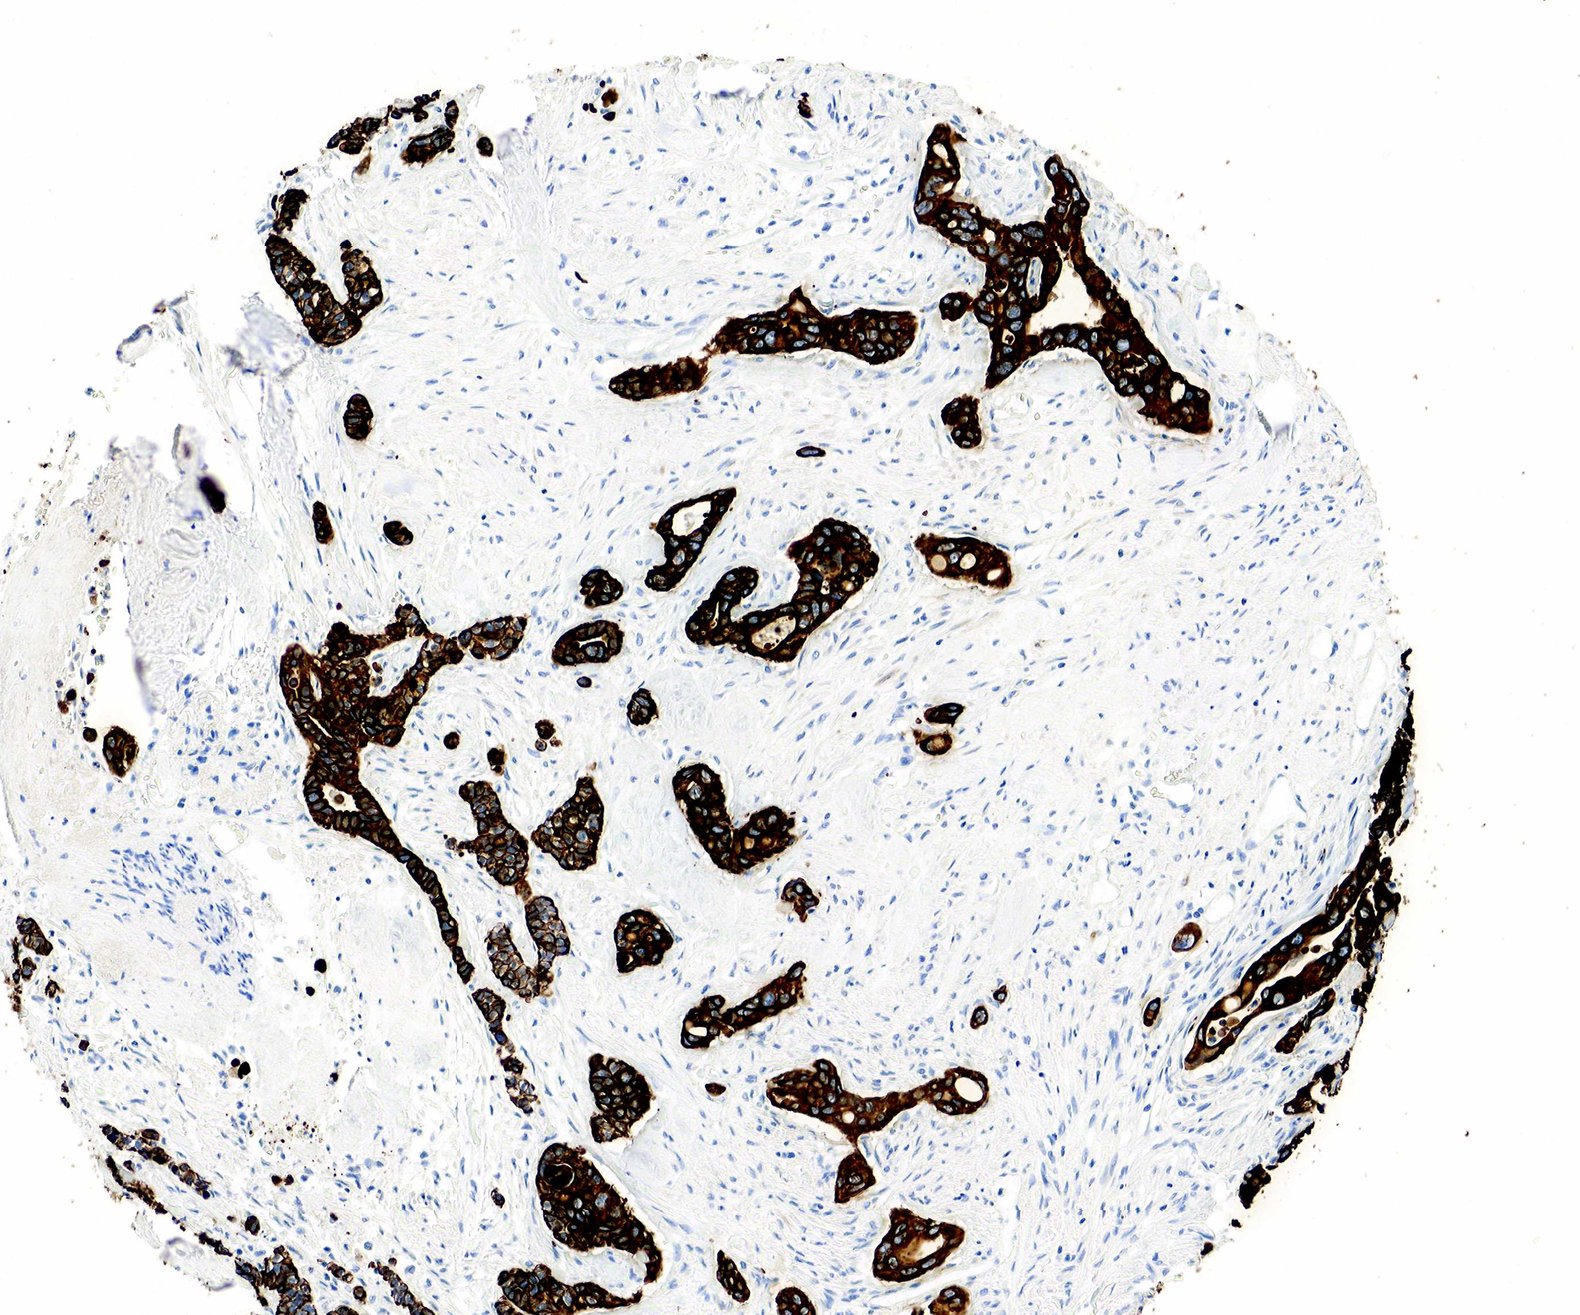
{"staining": {"intensity": "strong", "quantity": ">75%", "location": "cytoplasmic/membranous"}, "tissue": "pancreatic cancer", "cell_type": "Tumor cells", "image_type": "cancer", "snomed": [{"axis": "morphology", "description": "Adenocarcinoma, NOS"}, {"axis": "topography", "description": "Pancreas"}], "caption": "Pancreatic cancer was stained to show a protein in brown. There is high levels of strong cytoplasmic/membranous expression in approximately >75% of tumor cells.", "gene": "KRT7", "patient": {"sex": "male", "age": 77}}